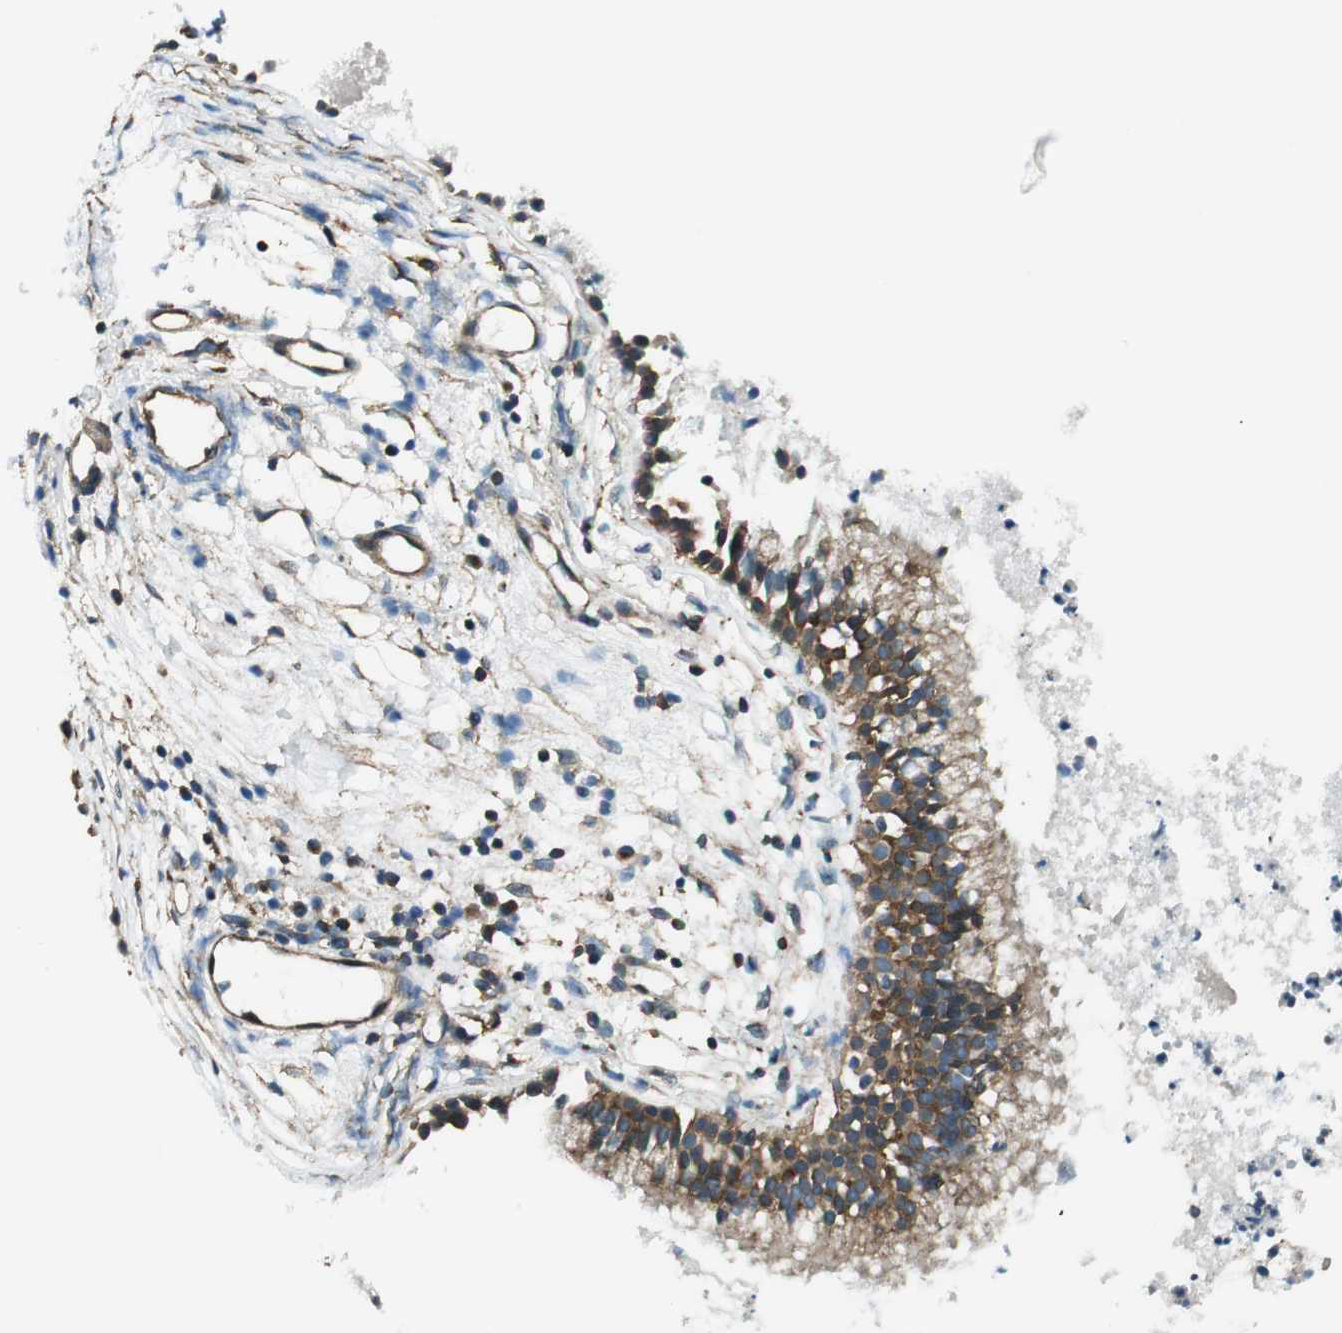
{"staining": {"intensity": "strong", "quantity": ">75%", "location": "cytoplasmic/membranous"}, "tissue": "nasopharynx", "cell_type": "Respiratory epithelial cells", "image_type": "normal", "snomed": [{"axis": "morphology", "description": "Normal tissue, NOS"}, {"axis": "topography", "description": "Nasopharynx"}], "caption": "This is a photomicrograph of IHC staining of normal nasopharynx, which shows strong expression in the cytoplasmic/membranous of respiratory epithelial cells.", "gene": "PI4K2B", "patient": {"sex": "male", "age": 21}}